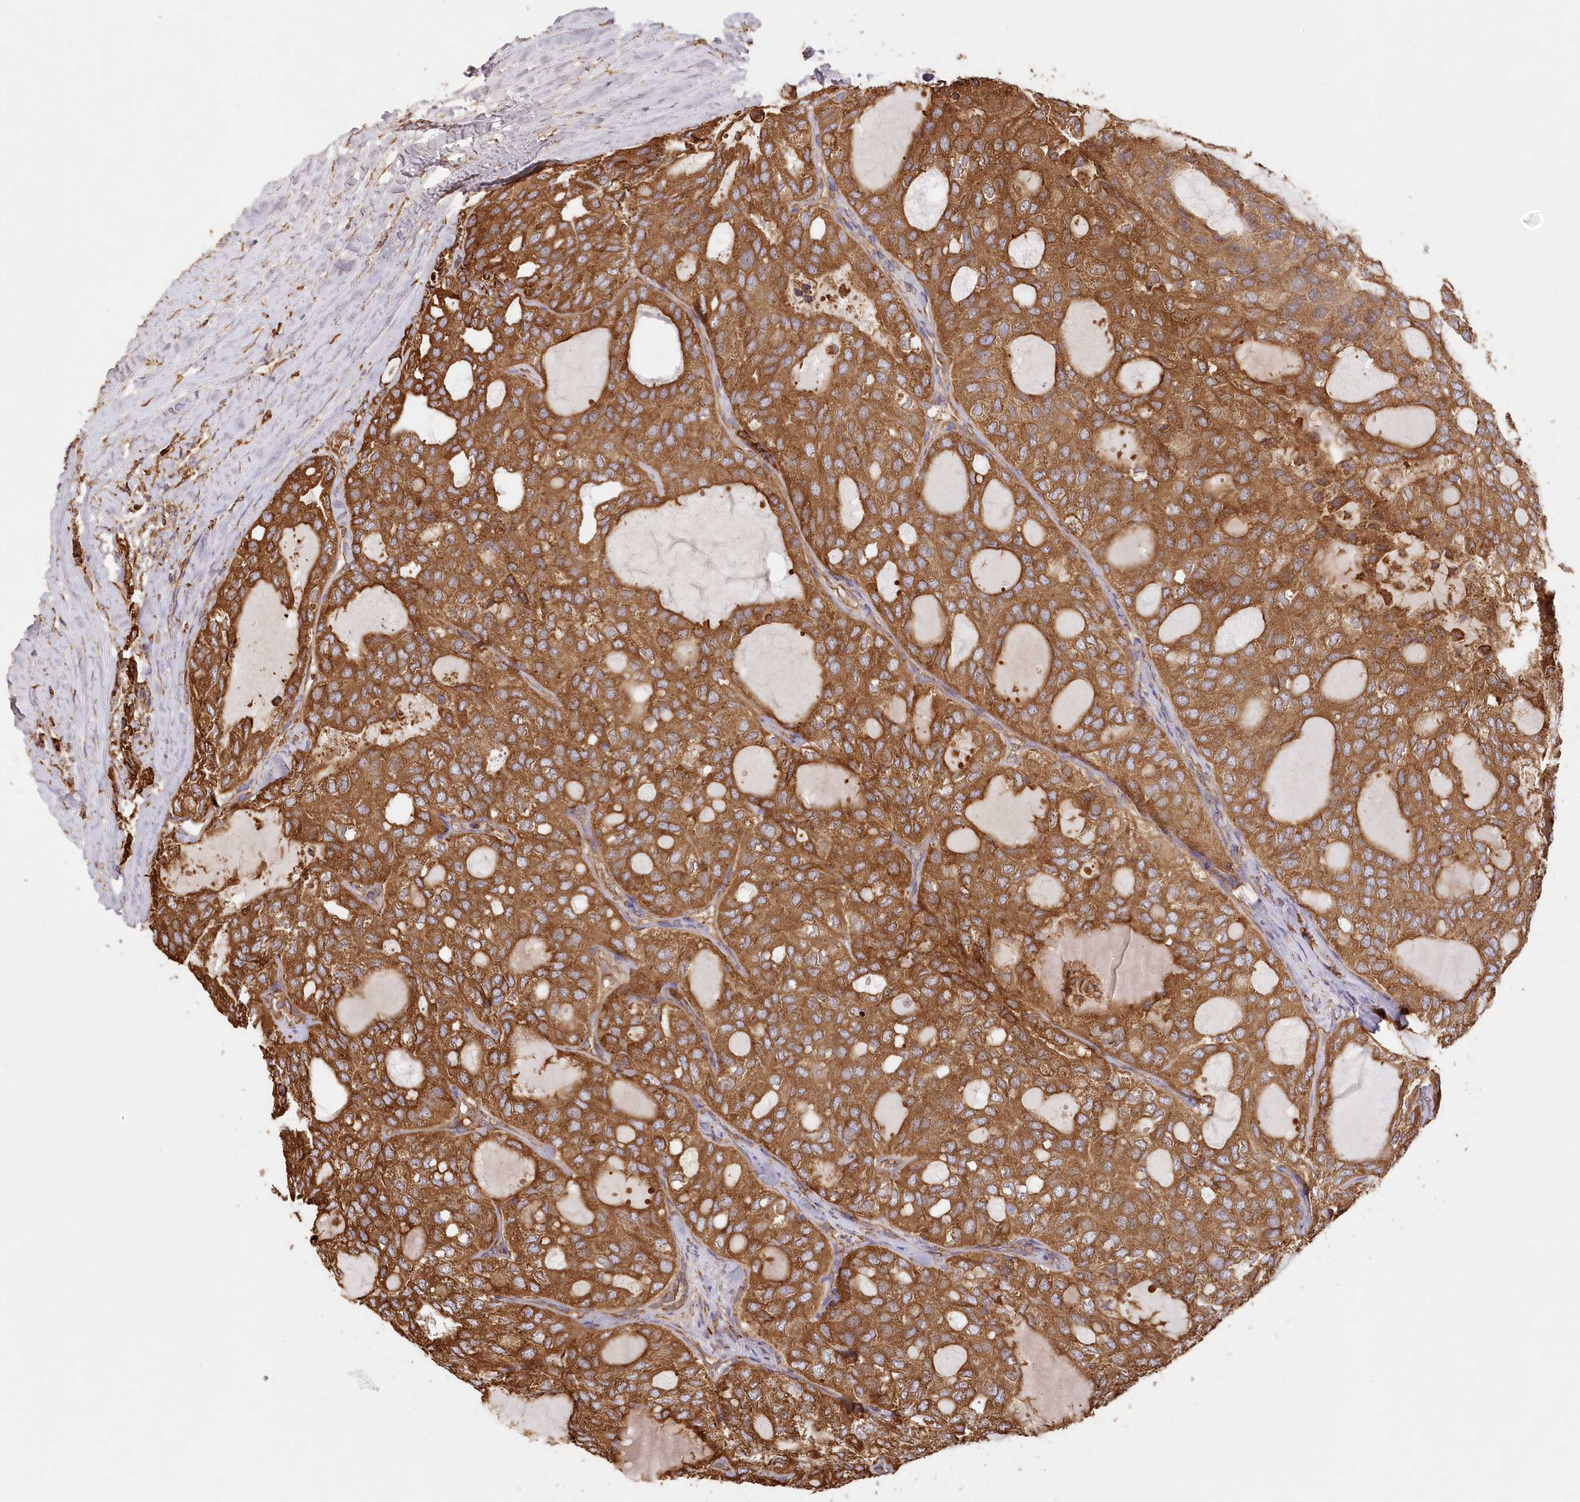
{"staining": {"intensity": "strong", "quantity": ">75%", "location": "cytoplasmic/membranous"}, "tissue": "thyroid cancer", "cell_type": "Tumor cells", "image_type": "cancer", "snomed": [{"axis": "morphology", "description": "Follicular adenoma carcinoma, NOS"}, {"axis": "topography", "description": "Thyroid gland"}], "caption": "Follicular adenoma carcinoma (thyroid) stained with a protein marker reveals strong staining in tumor cells.", "gene": "ACAP2", "patient": {"sex": "male", "age": 75}}